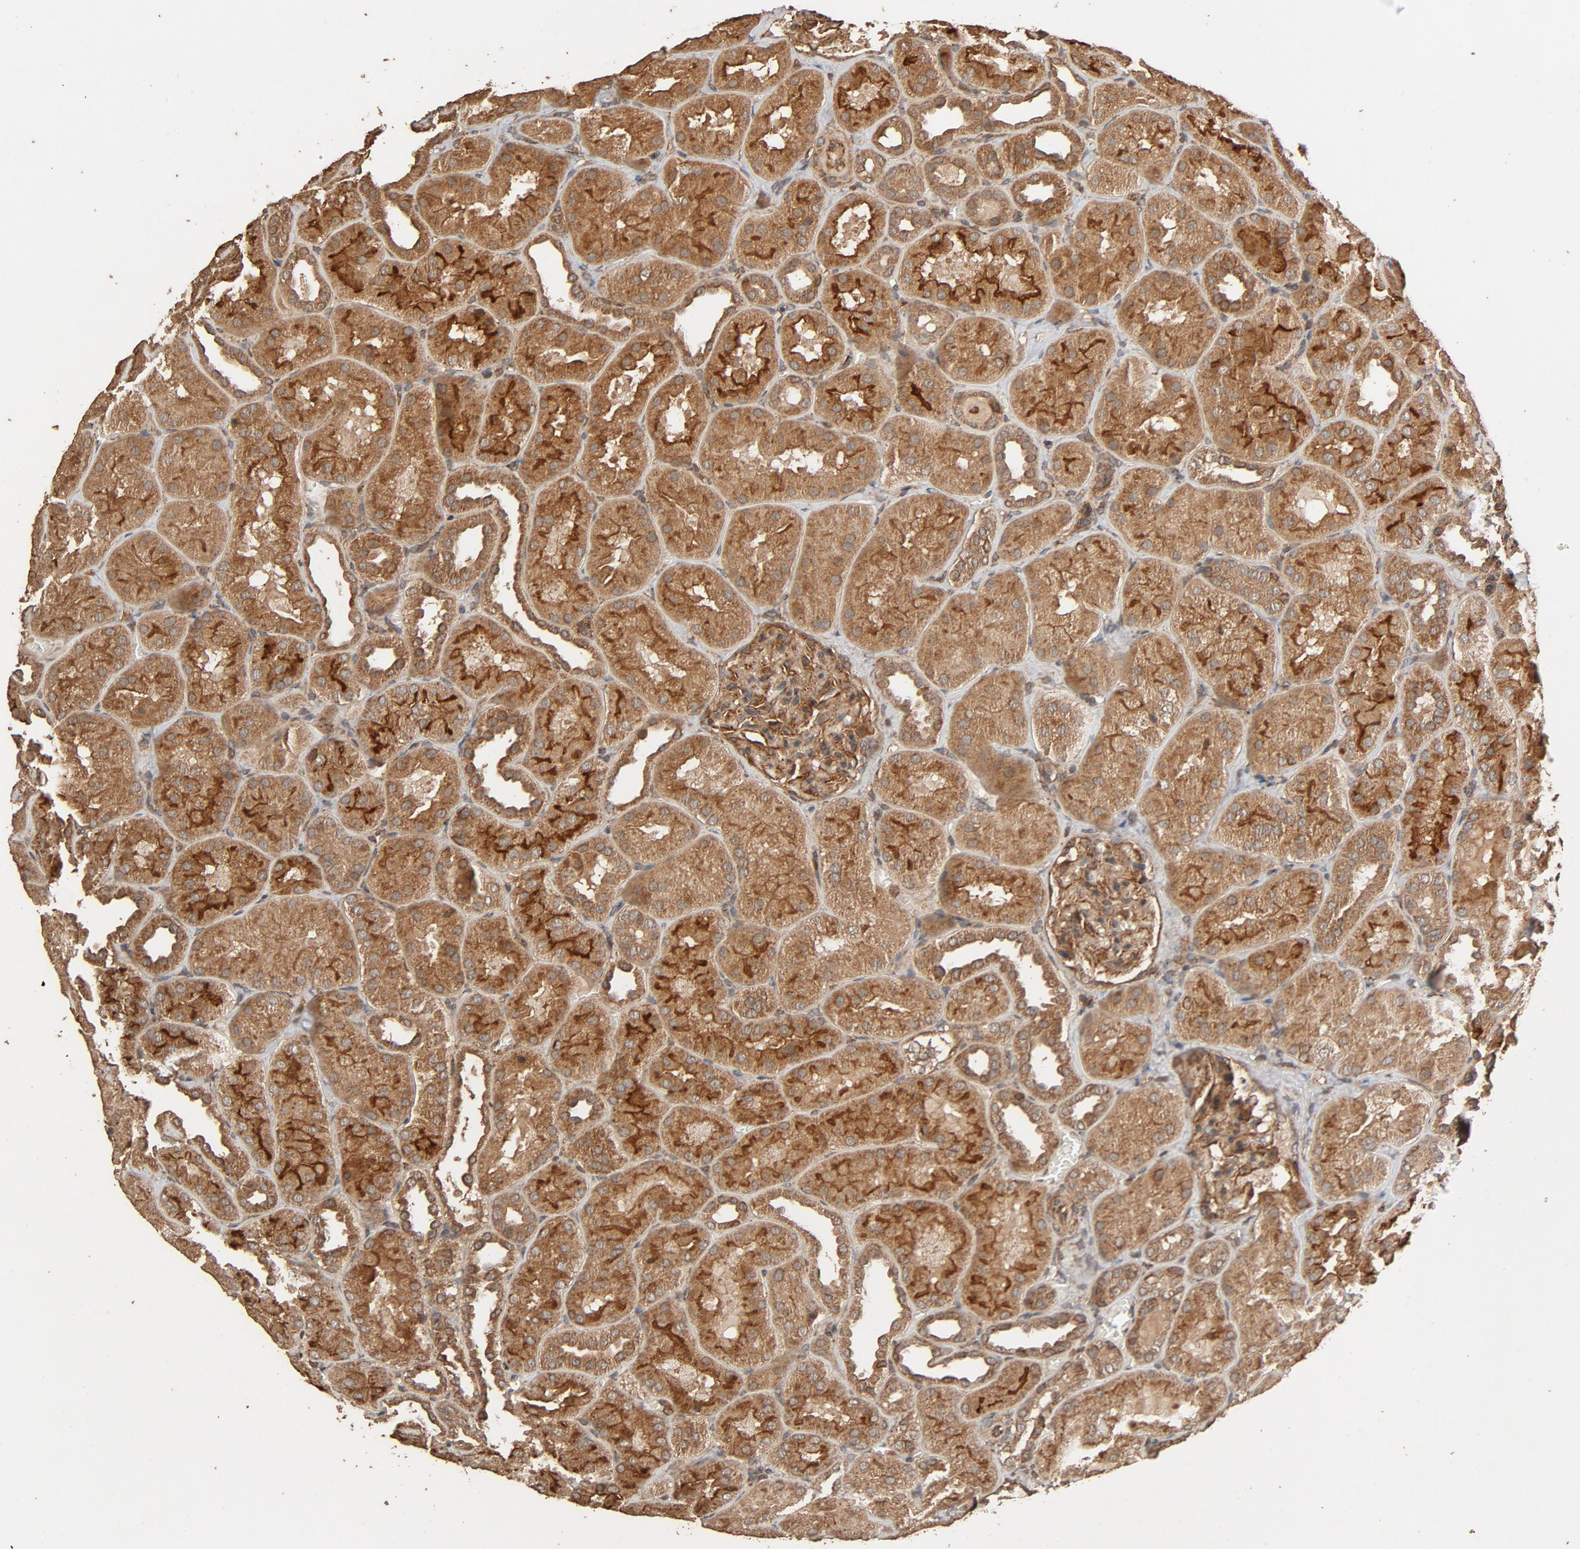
{"staining": {"intensity": "moderate", "quantity": ">75%", "location": "cytoplasmic/membranous"}, "tissue": "kidney", "cell_type": "Cells in glomeruli", "image_type": "normal", "snomed": [{"axis": "morphology", "description": "Normal tissue, NOS"}, {"axis": "topography", "description": "Kidney"}], "caption": "A photomicrograph of kidney stained for a protein displays moderate cytoplasmic/membranous brown staining in cells in glomeruli. The staining is performed using DAB (3,3'-diaminobenzidine) brown chromogen to label protein expression. The nuclei are counter-stained blue using hematoxylin.", "gene": "RPS6KA6", "patient": {"sex": "male", "age": 28}}